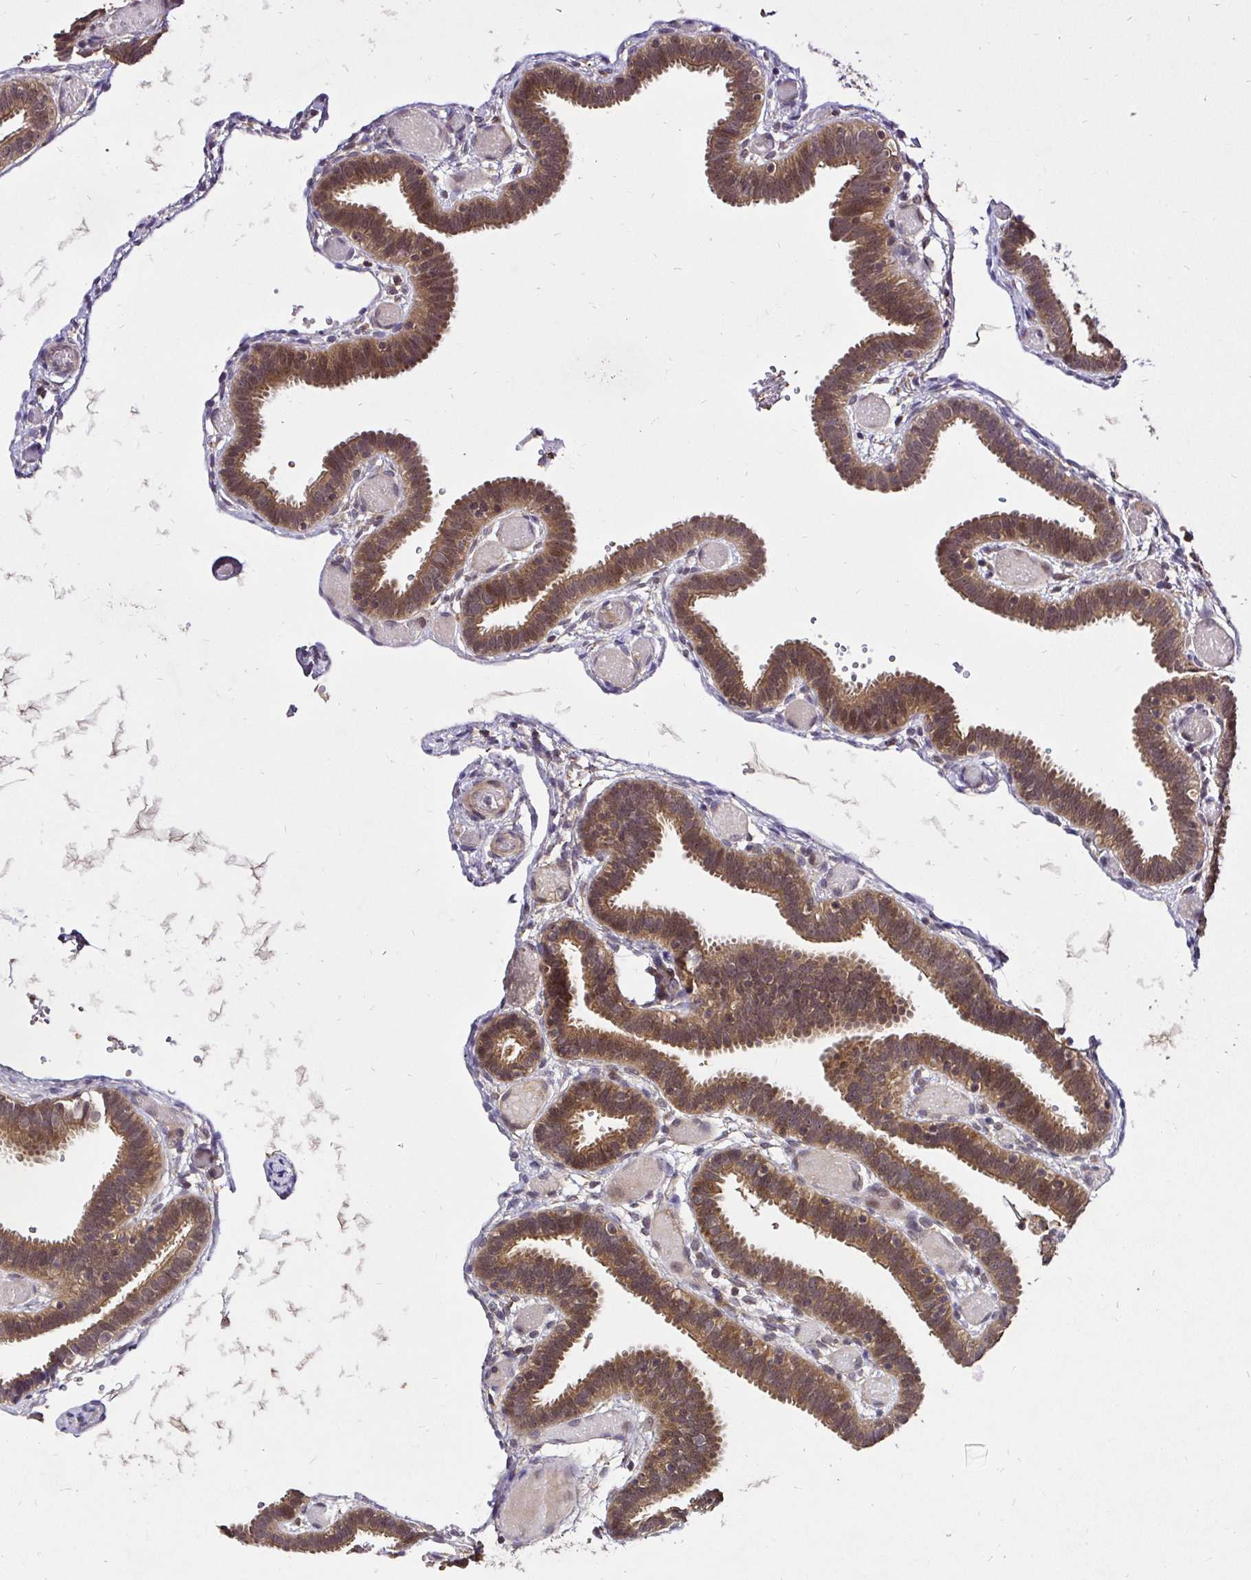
{"staining": {"intensity": "moderate", "quantity": ">75%", "location": "cytoplasmic/membranous"}, "tissue": "fallopian tube", "cell_type": "Glandular cells", "image_type": "normal", "snomed": [{"axis": "morphology", "description": "Normal tissue, NOS"}, {"axis": "topography", "description": "Fallopian tube"}], "caption": "High-magnification brightfield microscopy of benign fallopian tube stained with DAB (3,3'-diaminobenzidine) (brown) and counterstained with hematoxylin (blue). glandular cells exhibit moderate cytoplasmic/membranous expression is seen in approximately>75% of cells.", "gene": "UBE2M", "patient": {"sex": "female", "age": 37}}